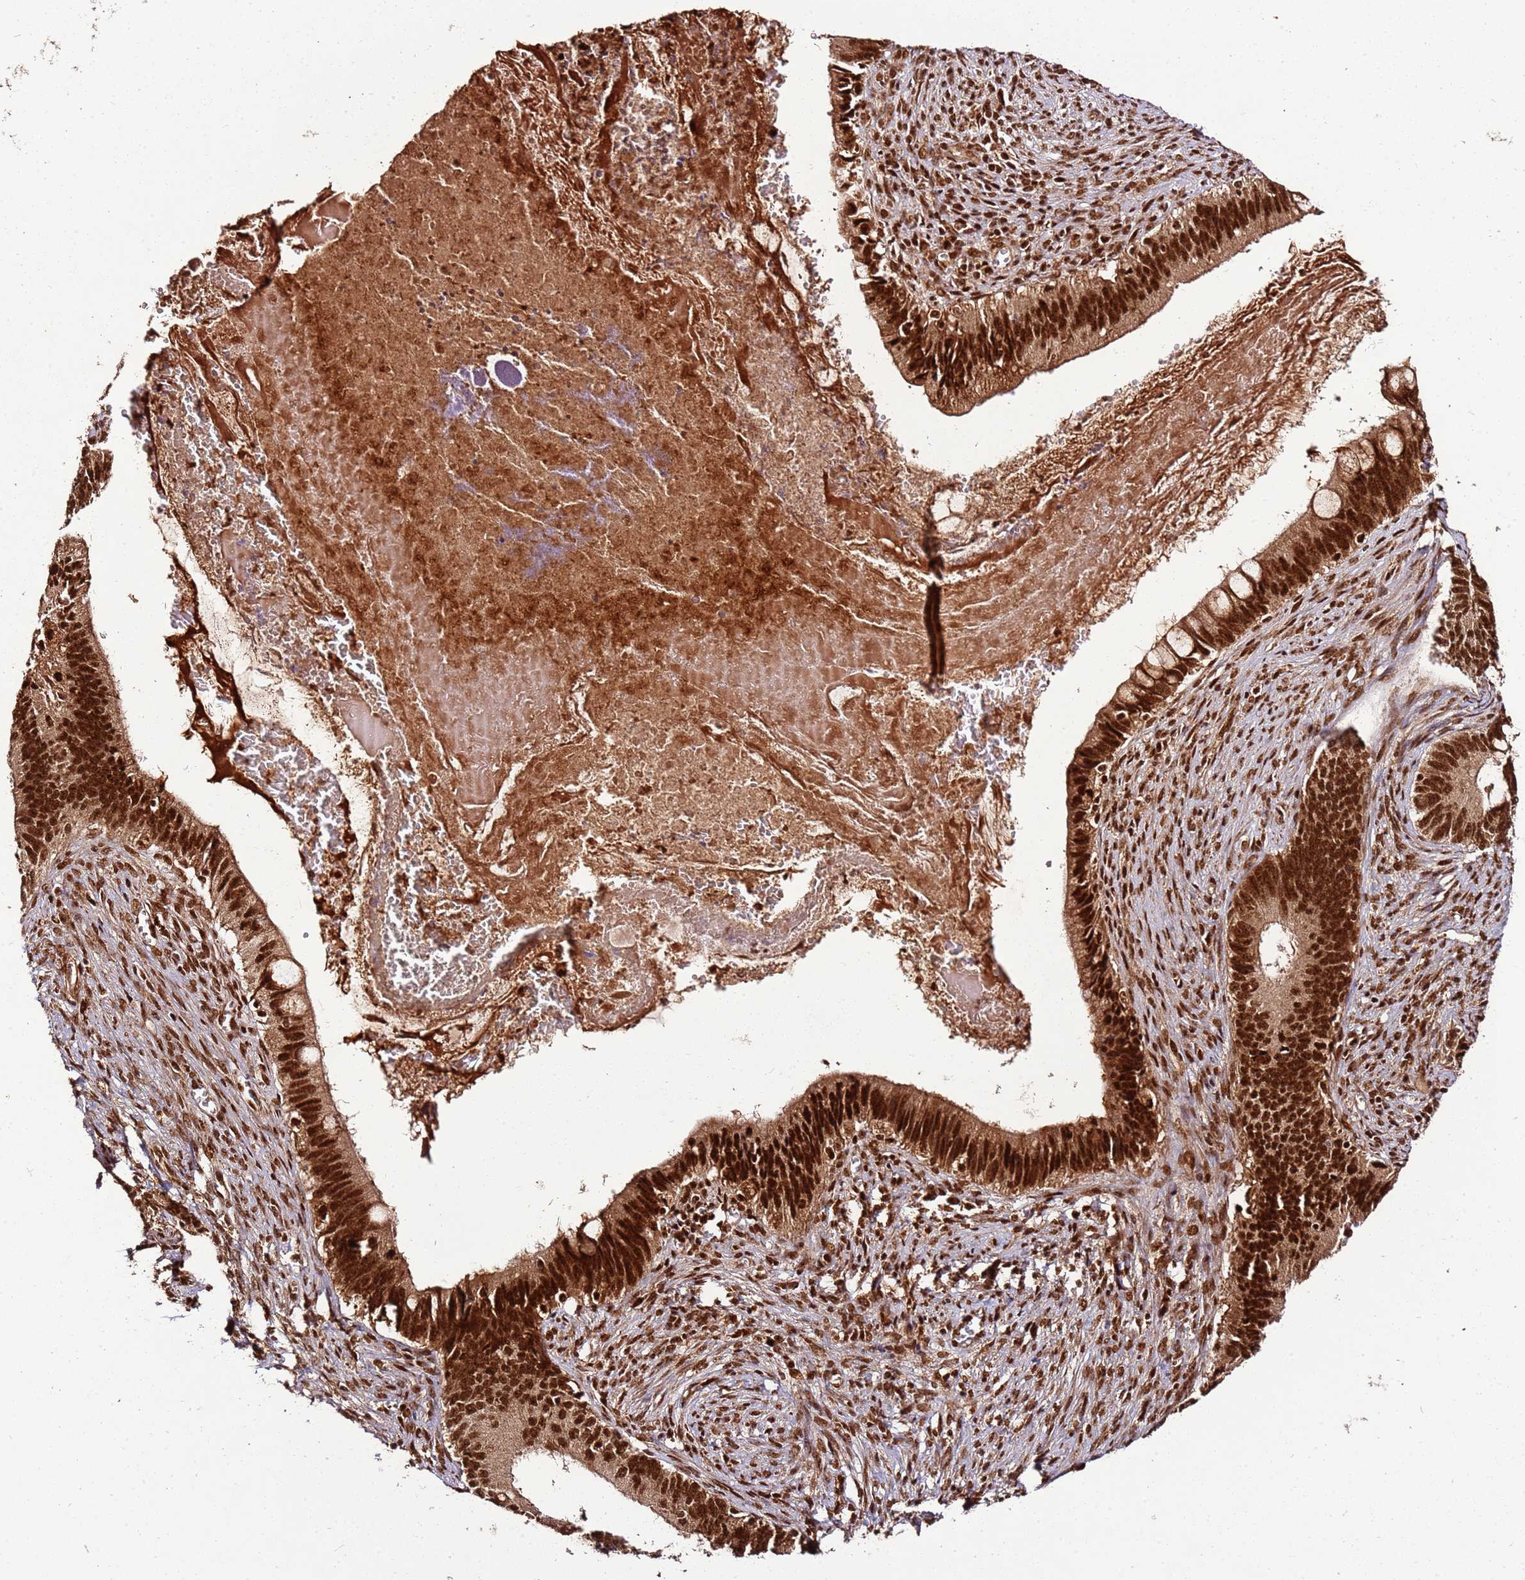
{"staining": {"intensity": "strong", "quantity": ">75%", "location": "nuclear"}, "tissue": "cervical cancer", "cell_type": "Tumor cells", "image_type": "cancer", "snomed": [{"axis": "morphology", "description": "Adenocarcinoma, NOS"}, {"axis": "topography", "description": "Cervix"}], "caption": "This image displays immunohistochemistry staining of adenocarcinoma (cervical), with high strong nuclear expression in about >75% of tumor cells.", "gene": "XRN2", "patient": {"sex": "female", "age": 42}}